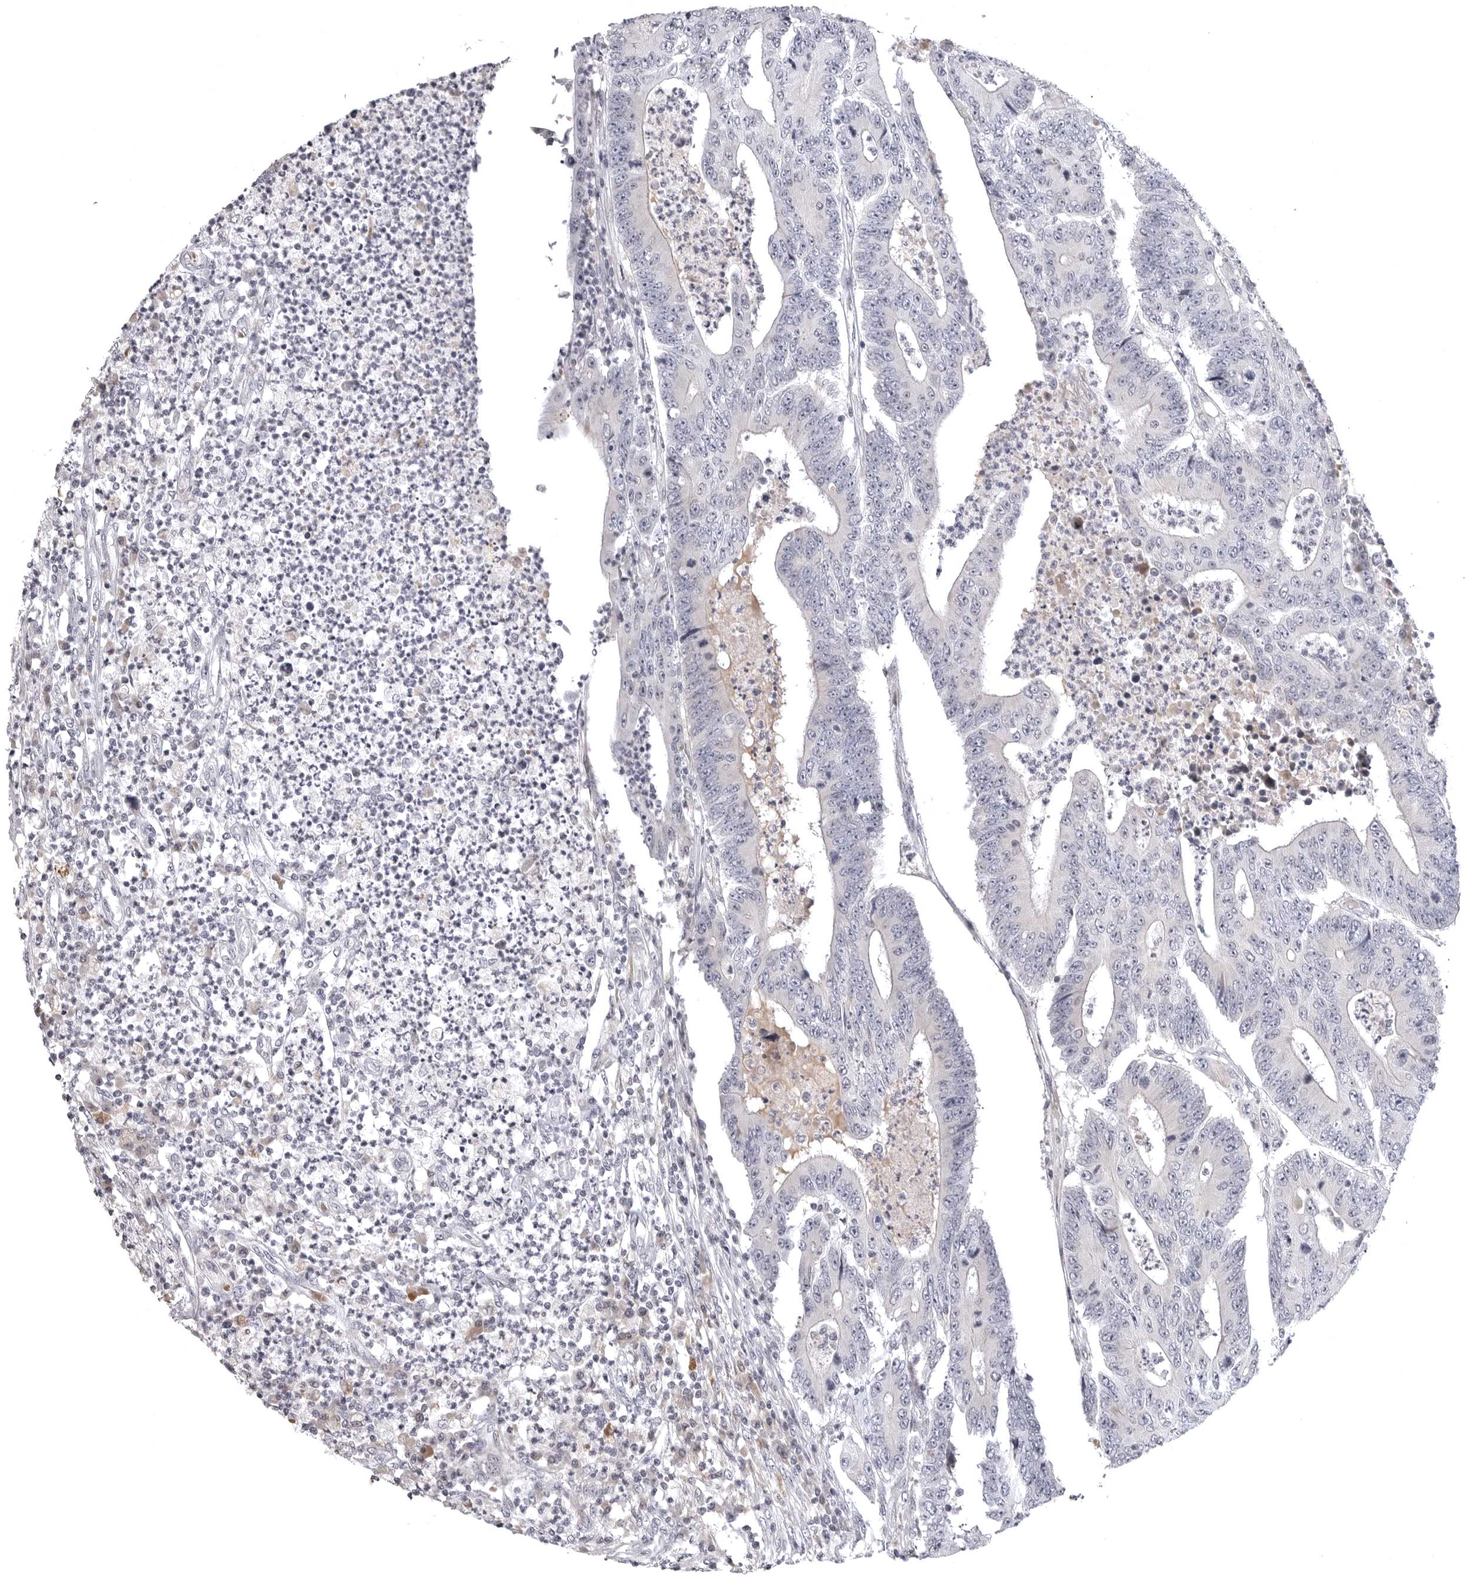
{"staining": {"intensity": "negative", "quantity": "none", "location": "none"}, "tissue": "colorectal cancer", "cell_type": "Tumor cells", "image_type": "cancer", "snomed": [{"axis": "morphology", "description": "Adenocarcinoma, NOS"}, {"axis": "topography", "description": "Colon"}], "caption": "The histopathology image reveals no staining of tumor cells in colorectal cancer.", "gene": "CD300LD", "patient": {"sex": "male", "age": 83}}